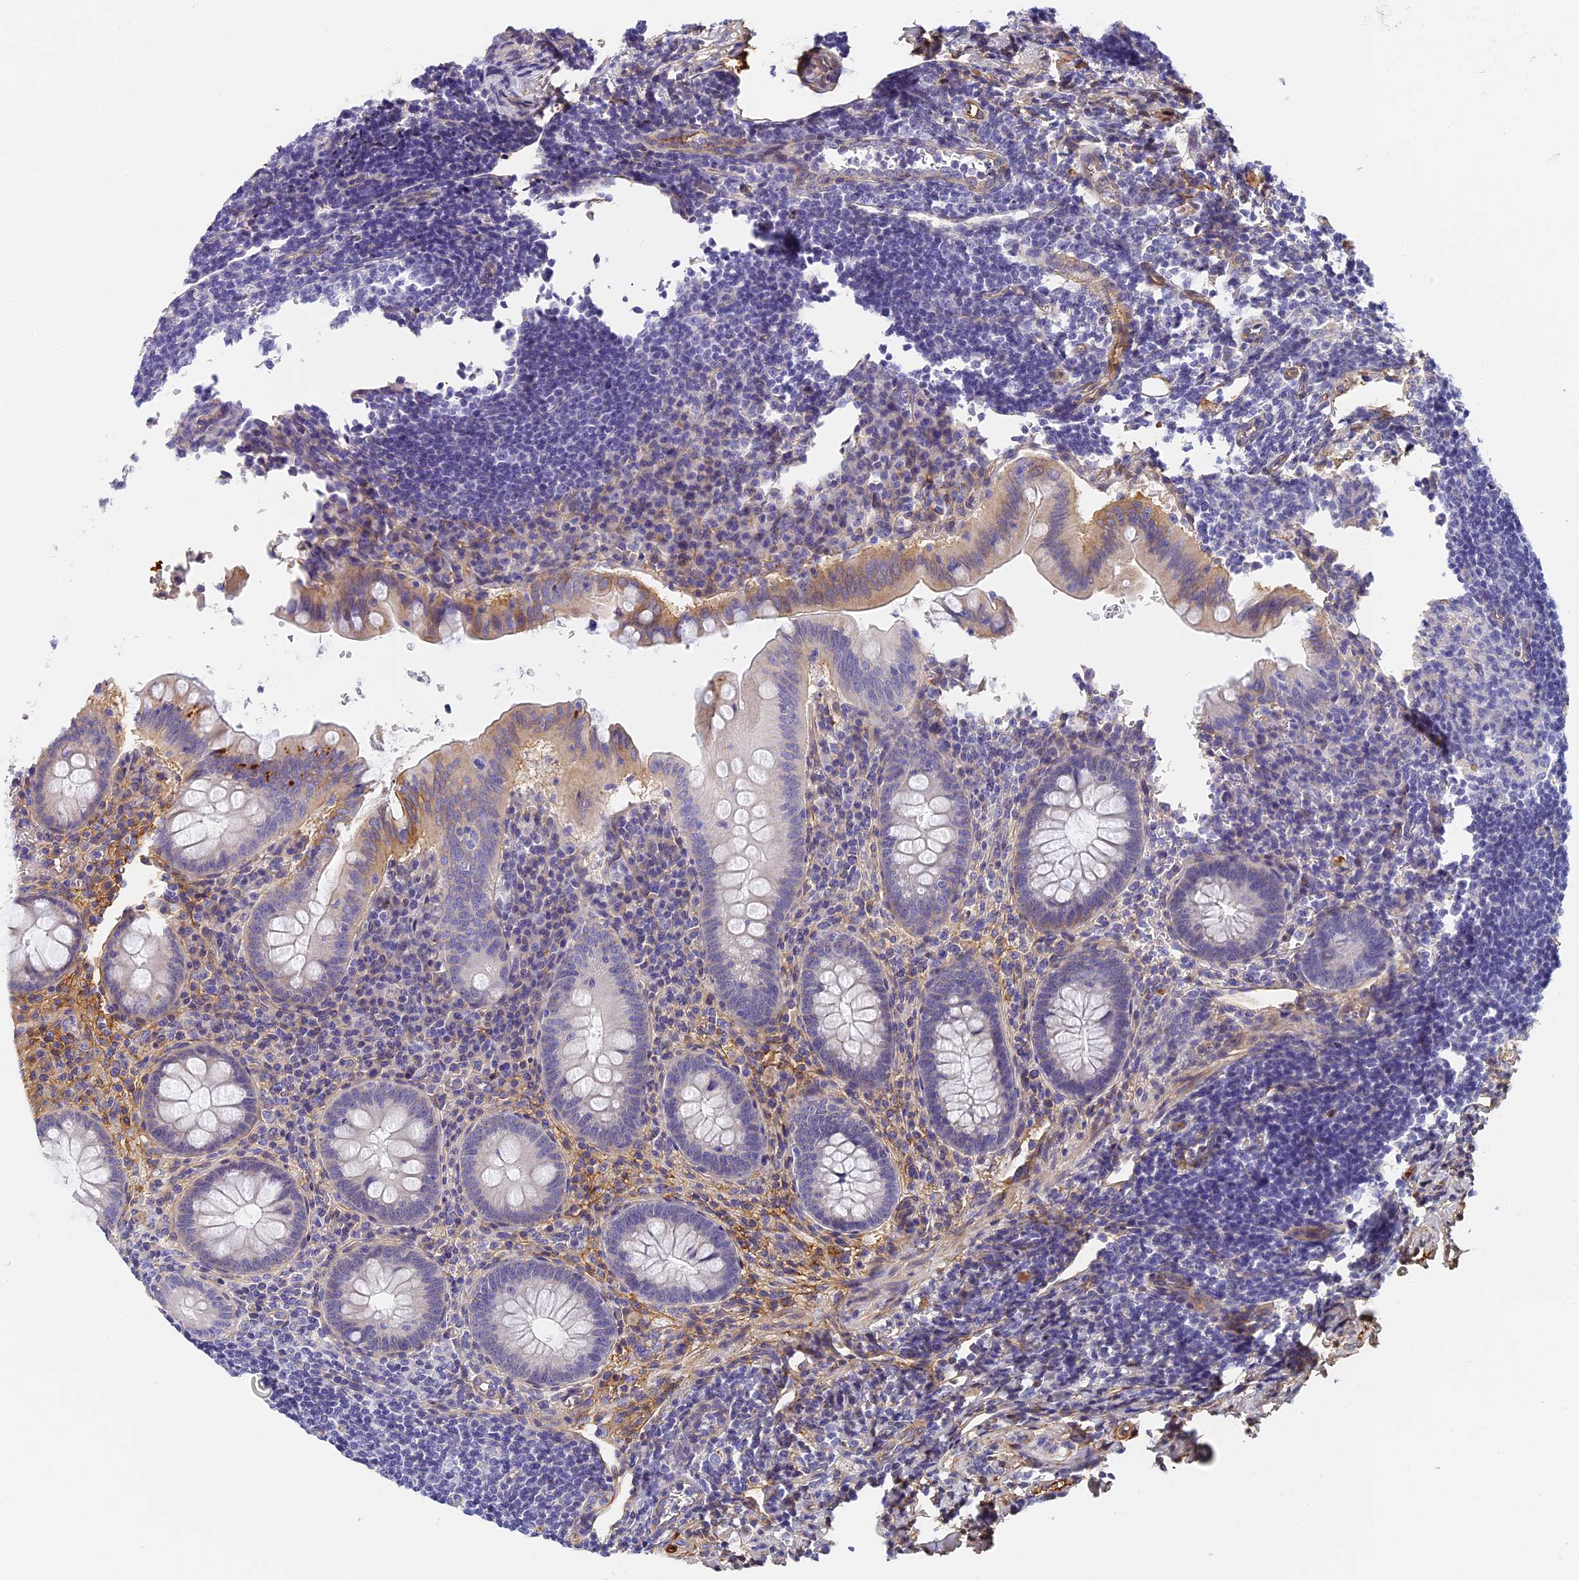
{"staining": {"intensity": "negative", "quantity": "none", "location": "none"}, "tissue": "appendix", "cell_type": "Glandular cells", "image_type": "normal", "snomed": [{"axis": "morphology", "description": "Normal tissue, NOS"}, {"axis": "topography", "description": "Appendix"}], "caption": "A high-resolution micrograph shows immunohistochemistry (IHC) staining of normal appendix, which exhibits no significant expression in glandular cells.", "gene": "ITIH1", "patient": {"sex": "female", "age": 33}}